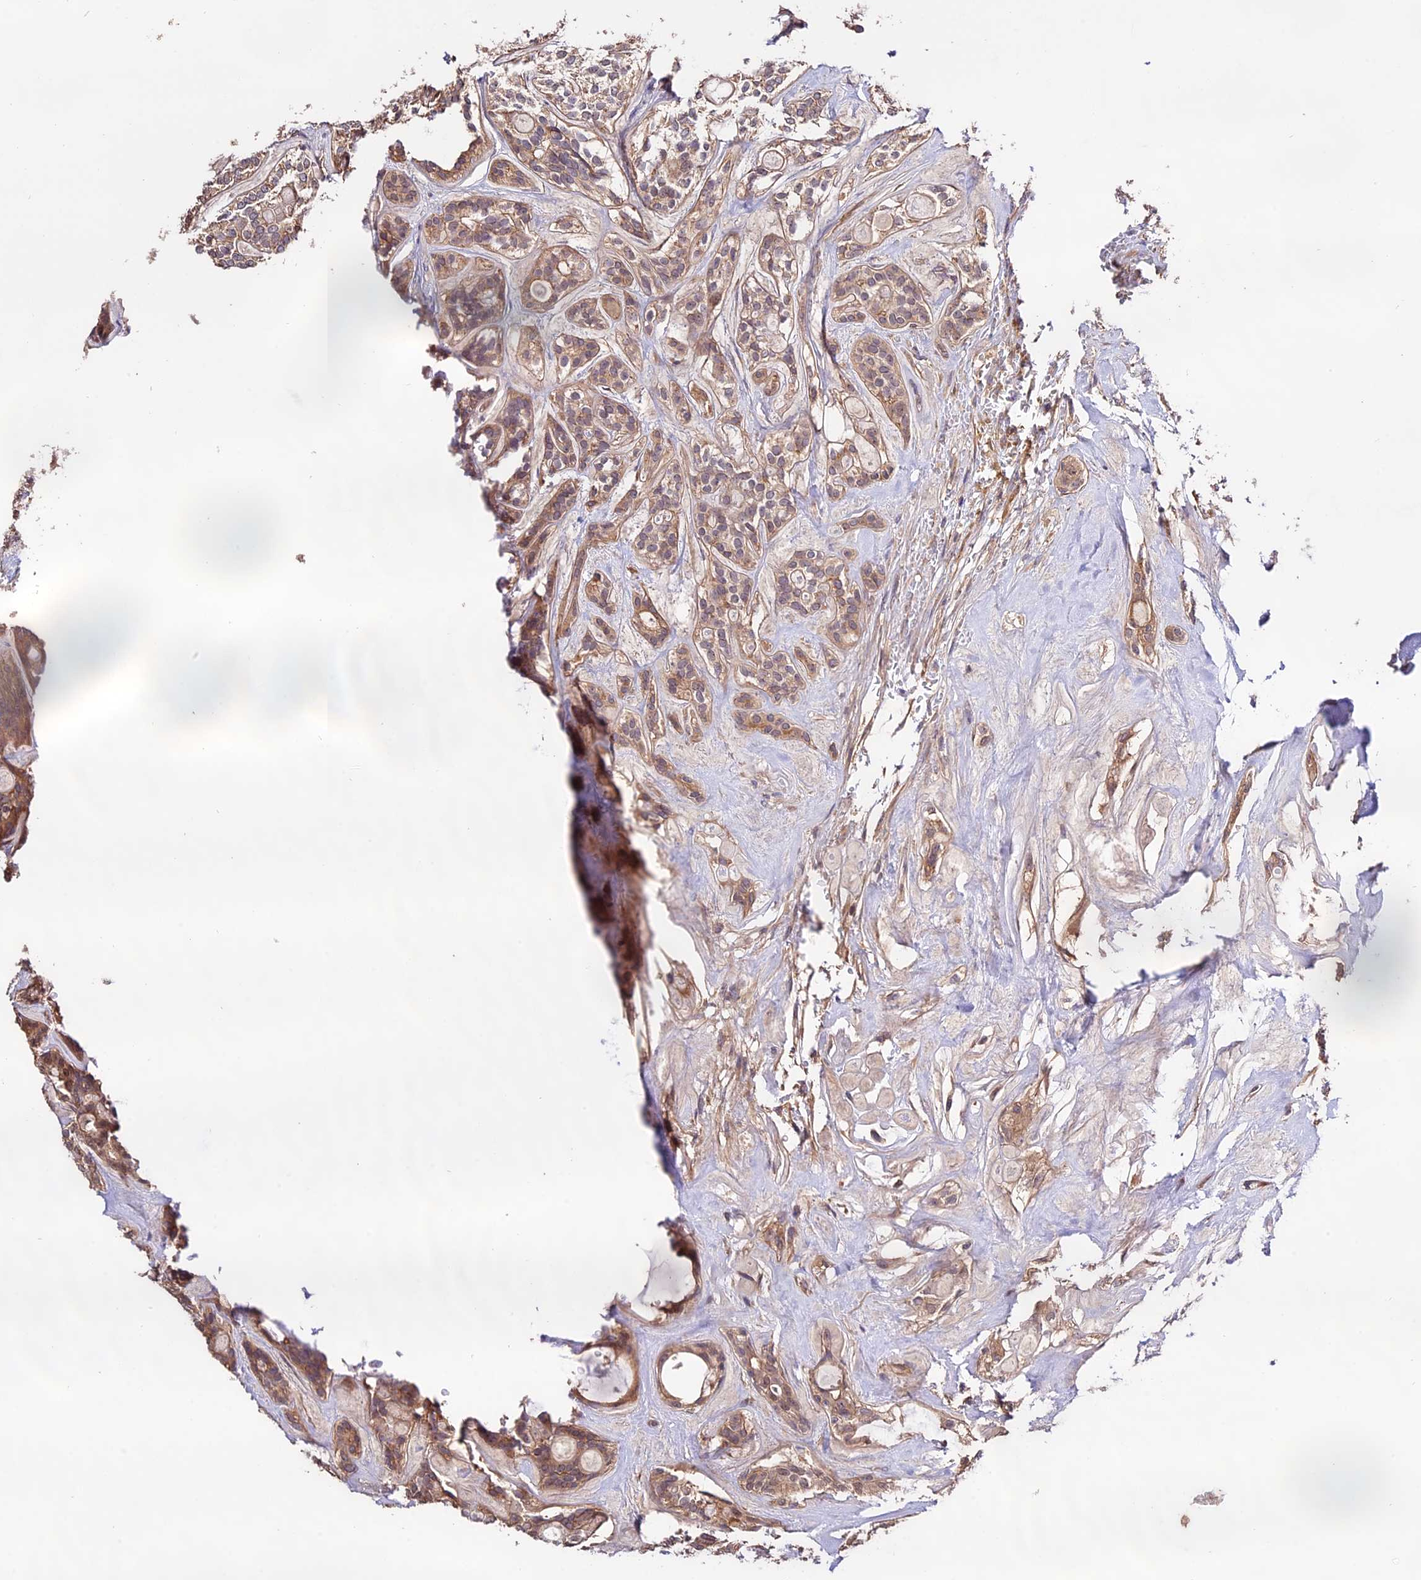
{"staining": {"intensity": "weak", "quantity": ">75%", "location": "cytoplasmic/membranous"}, "tissue": "head and neck cancer", "cell_type": "Tumor cells", "image_type": "cancer", "snomed": [{"axis": "morphology", "description": "Adenocarcinoma, NOS"}, {"axis": "topography", "description": "Head-Neck"}], "caption": "Immunohistochemistry (IHC) of human head and neck cancer exhibits low levels of weak cytoplasmic/membranous expression in approximately >75% of tumor cells. The staining is performed using DAB brown chromogen to label protein expression. The nuclei are counter-stained blue using hematoxylin.", "gene": "CES3", "patient": {"sex": "male", "age": 66}}